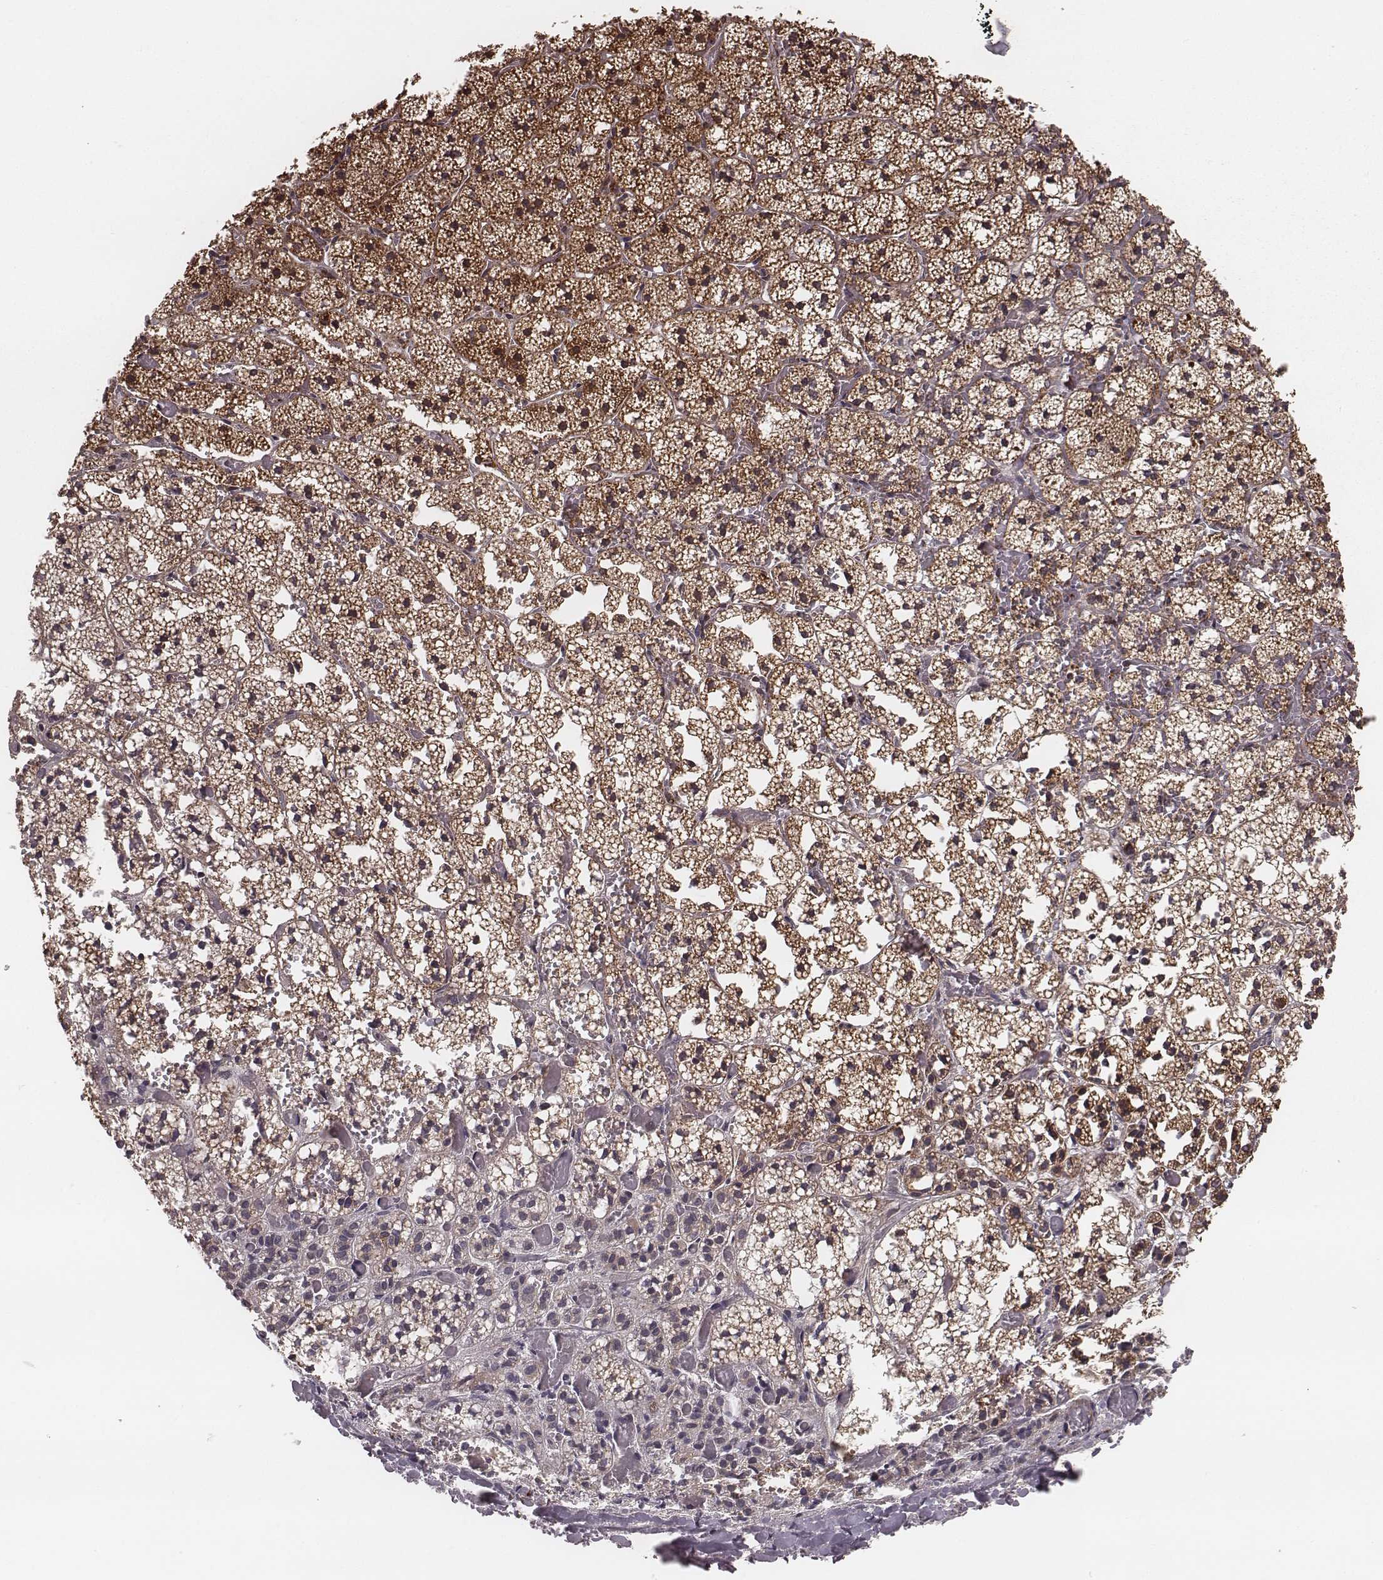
{"staining": {"intensity": "strong", "quantity": ">75%", "location": "cytoplasmic/membranous"}, "tissue": "adrenal gland", "cell_type": "Glandular cells", "image_type": "normal", "snomed": [{"axis": "morphology", "description": "Normal tissue, NOS"}, {"axis": "topography", "description": "Adrenal gland"}], "caption": "Strong cytoplasmic/membranous positivity for a protein is present in about >75% of glandular cells of unremarkable adrenal gland using immunohistochemistry.", "gene": "ZDHHC21", "patient": {"sex": "male", "age": 53}}